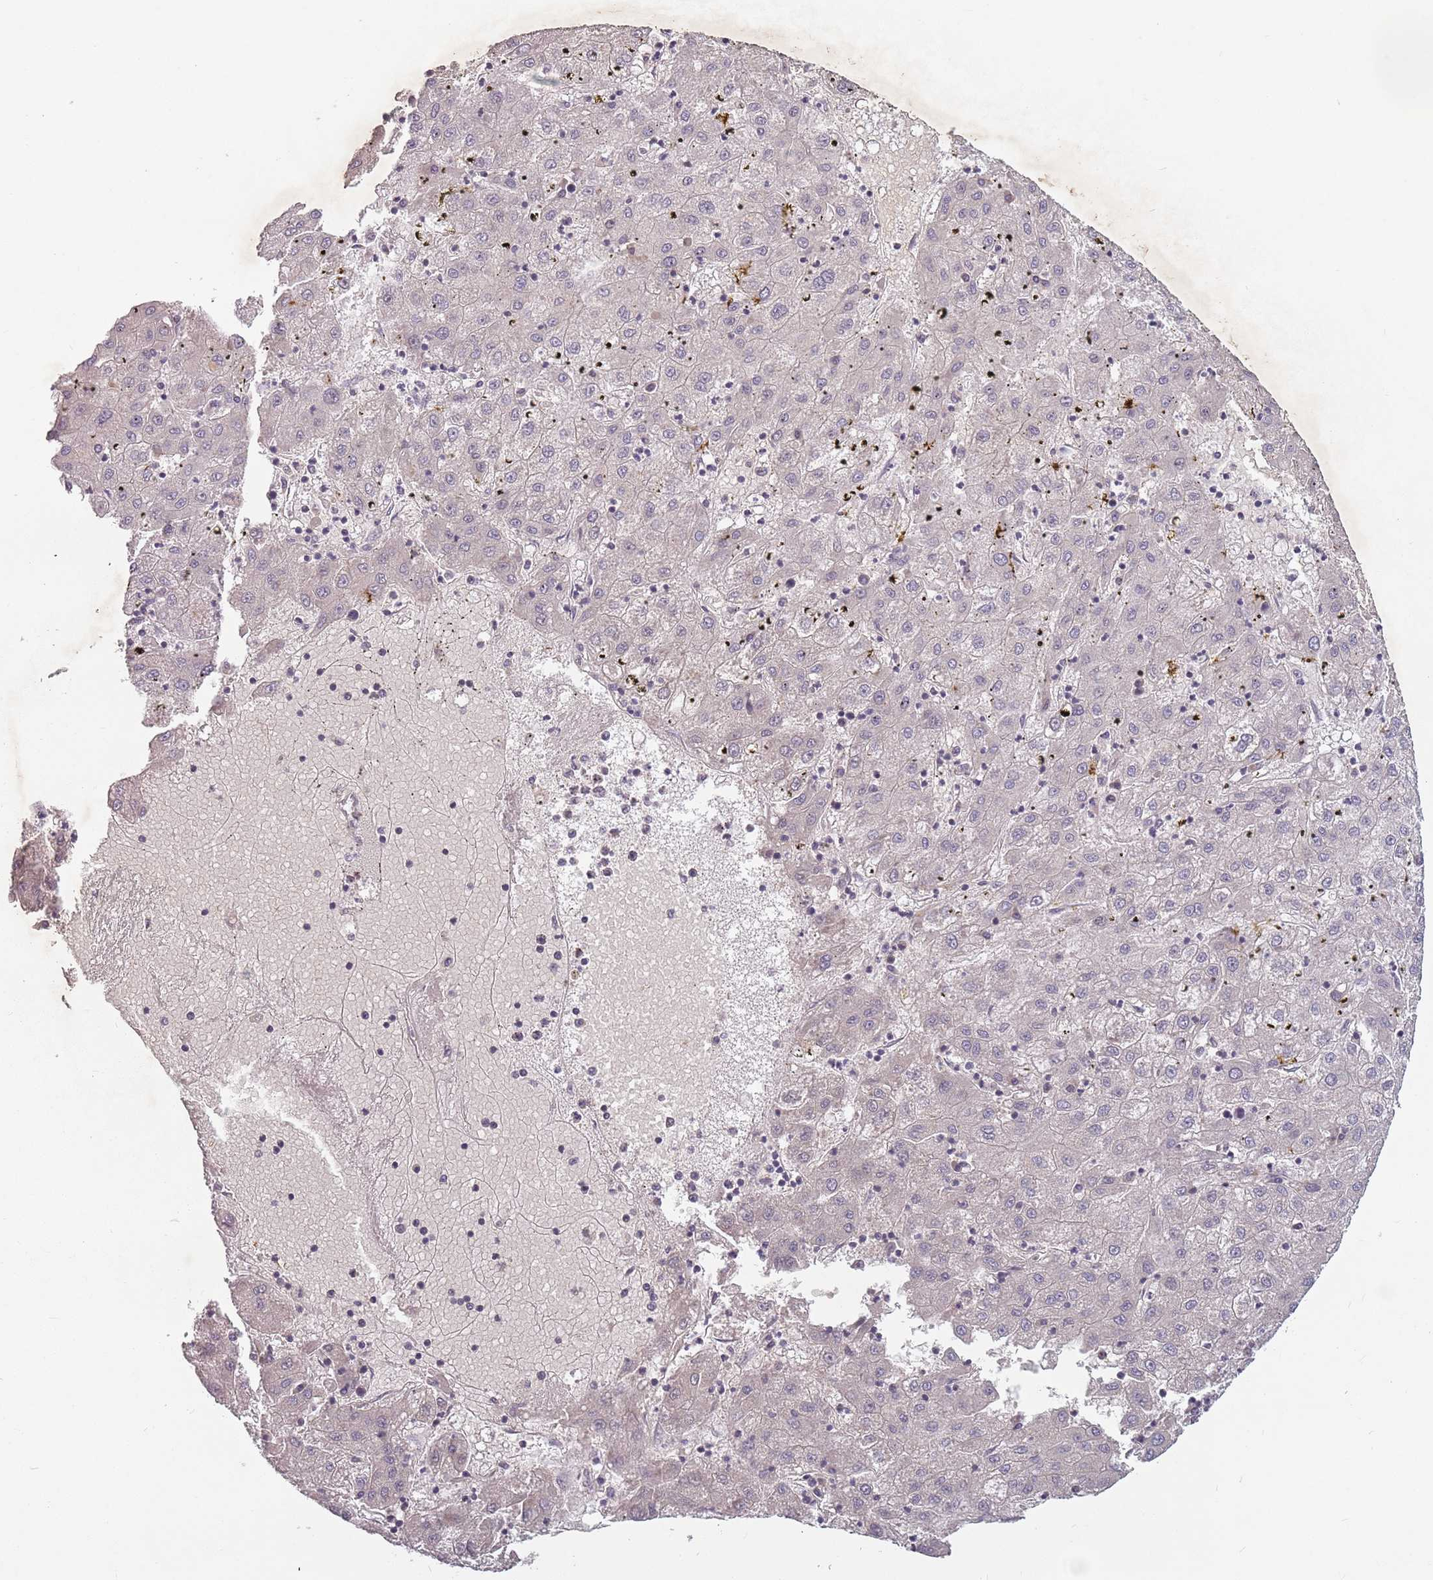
{"staining": {"intensity": "negative", "quantity": "none", "location": "none"}, "tissue": "liver cancer", "cell_type": "Tumor cells", "image_type": "cancer", "snomed": [{"axis": "morphology", "description": "Carcinoma, Hepatocellular, NOS"}, {"axis": "topography", "description": "Liver"}], "caption": "Immunohistochemistry of human liver cancer (hepatocellular carcinoma) reveals no positivity in tumor cells.", "gene": "ASB13", "patient": {"sex": "male", "age": 72}}